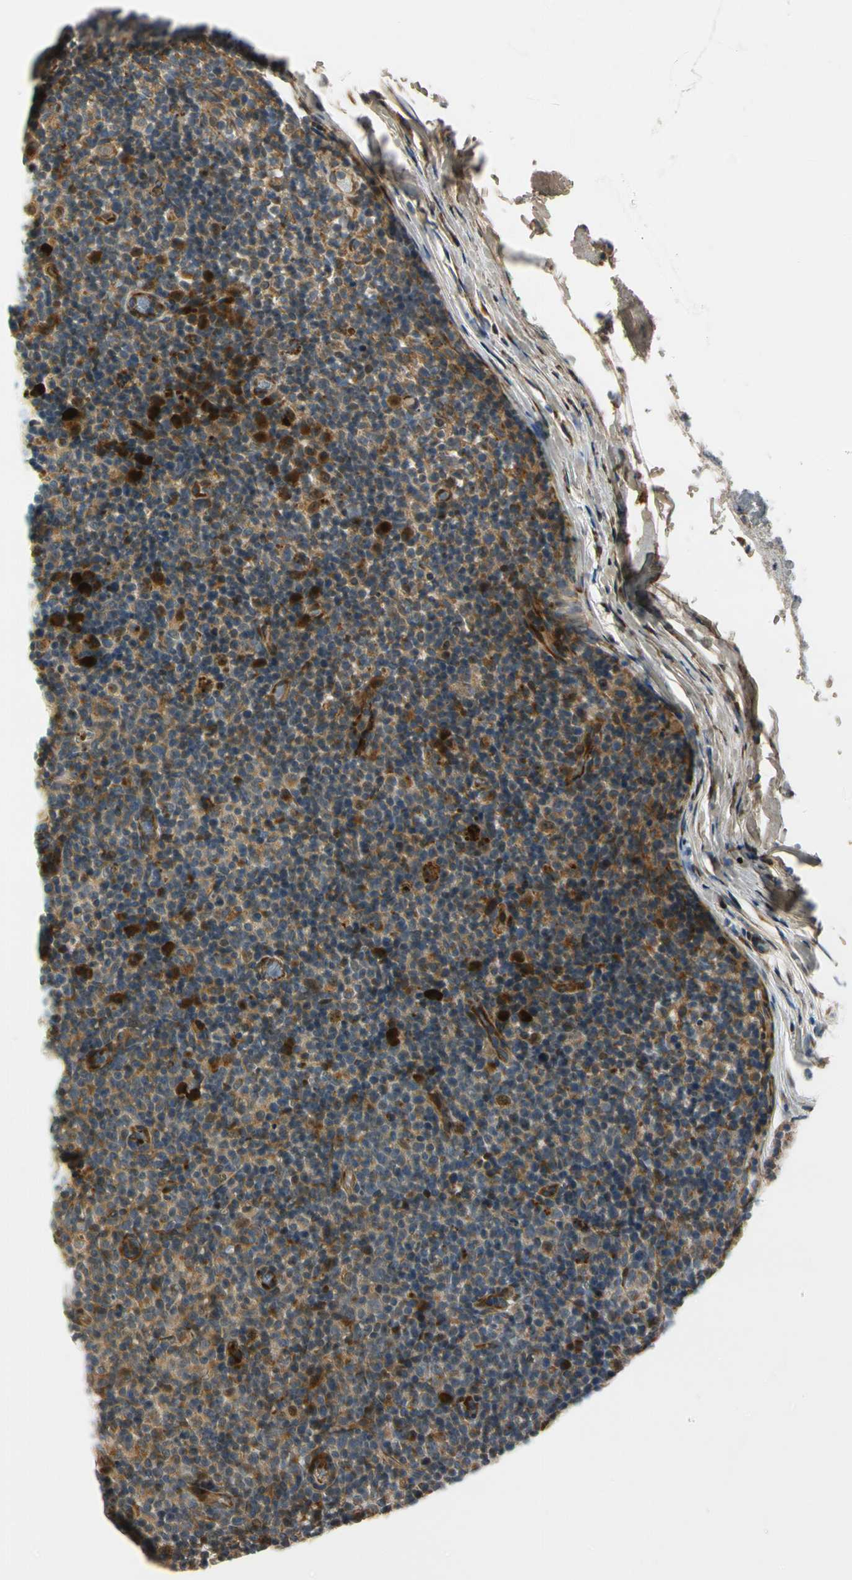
{"staining": {"intensity": "strong", "quantity": "<25%", "location": "cytoplasmic/membranous"}, "tissue": "lymph node", "cell_type": "Germinal center cells", "image_type": "normal", "snomed": [{"axis": "morphology", "description": "Normal tissue, NOS"}, {"axis": "morphology", "description": "Inflammation, NOS"}, {"axis": "topography", "description": "Lymph node"}], "caption": "An immunohistochemistry histopathology image of benign tissue is shown. Protein staining in brown highlights strong cytoplasmic/membranous positivity in lymph node within germinal center cells.", "gene": "MST1R", "patient": {"sex": "male", "age": 55}}